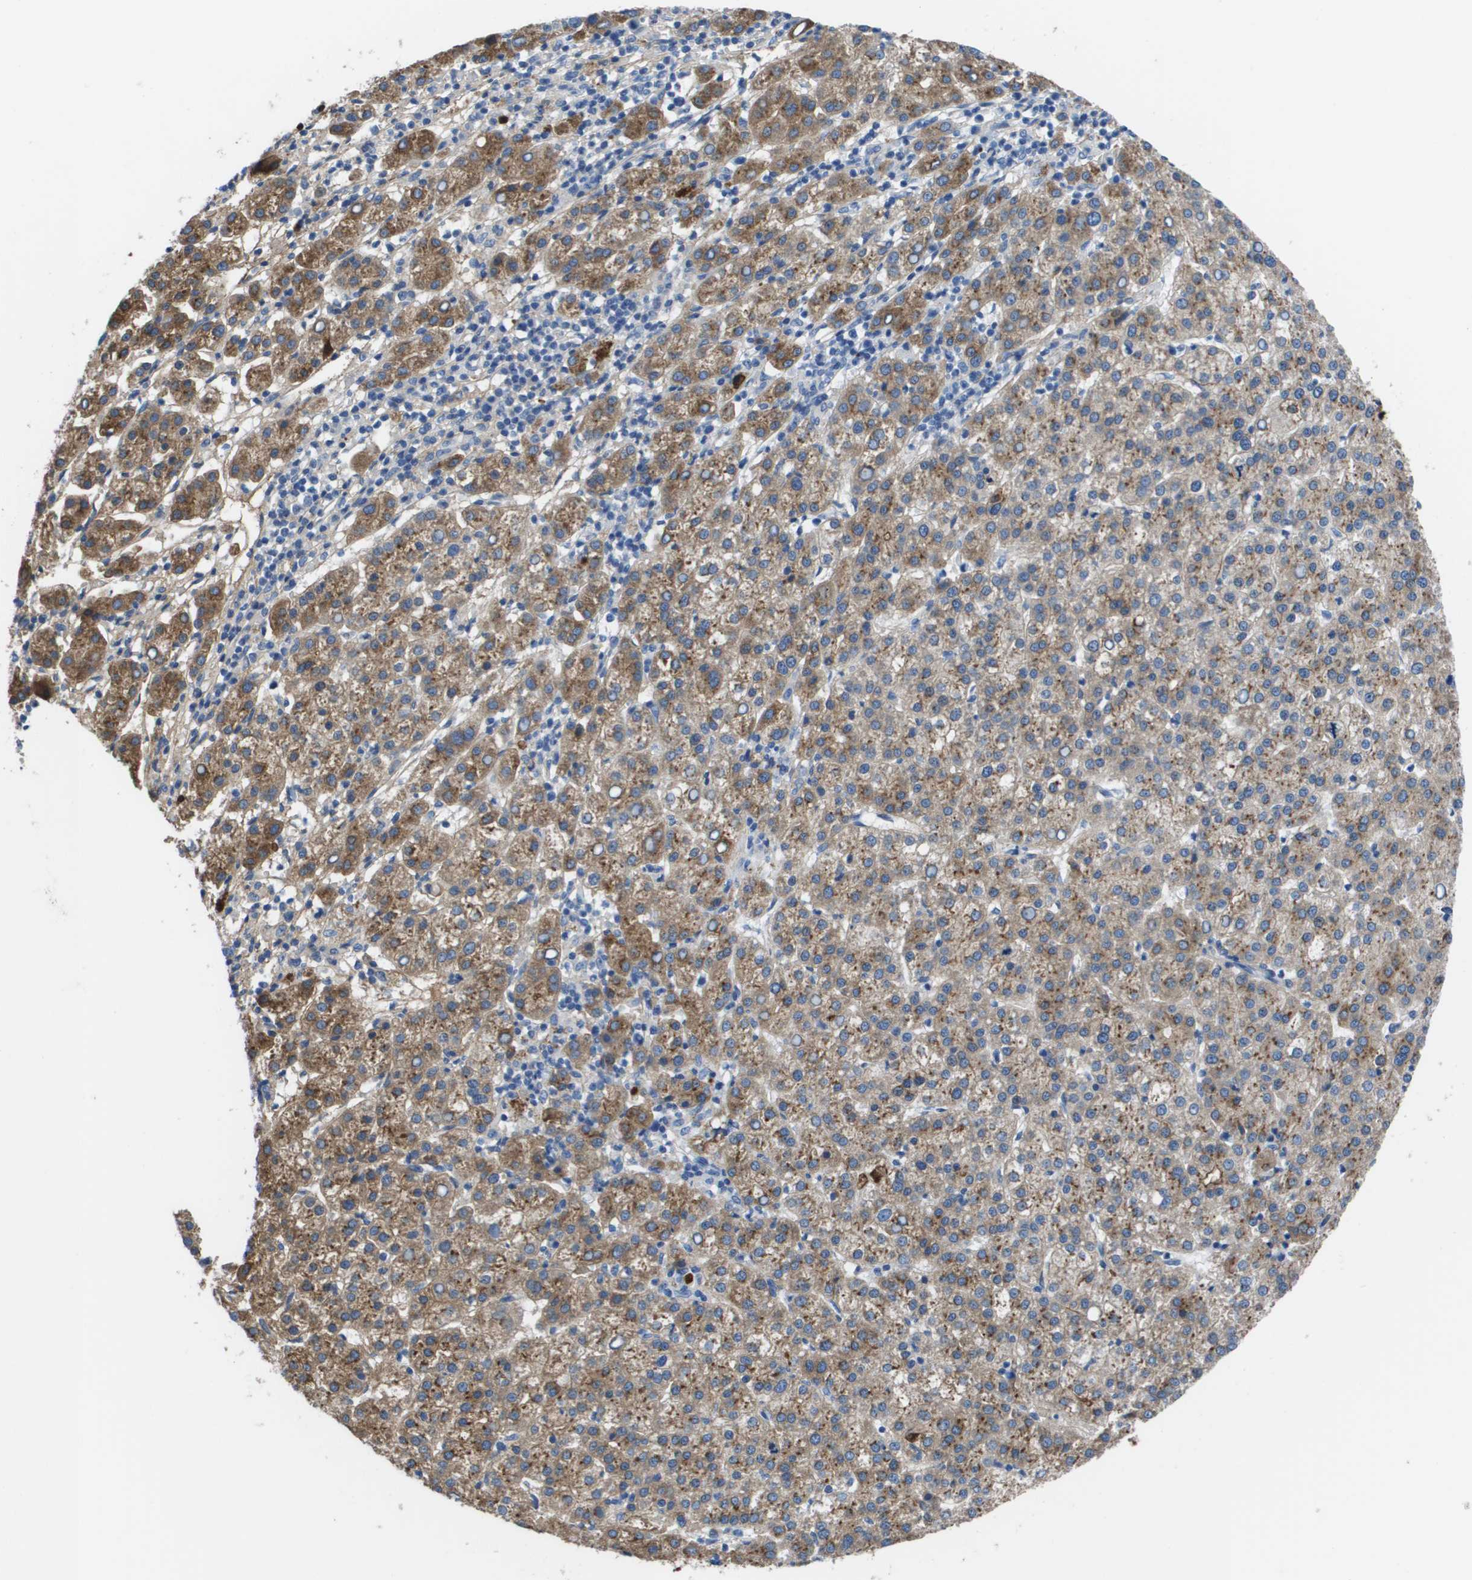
{"staining": {"intensity": "moderate", "quantity": ">75%", "location": "cytoplasmic/membranous"}, "tissue": "liver cancer", "cell_type": "Tumor cells", "image_type": "cancer", "snomed": [{"axis": "morphology", "description": "Carcinoma, Hepatocellular, NOS"}, {"axis": "topography", "description": "Liver"}], "caption": "High-magnification brightfield microscopy of liver cancer (hepatocellular carcinoma) stained with DAB (3,3'-diaminobenzidine) (brown) and counterstained with hematoxylin (blue). tumor cells exhibit moderate cytoplasmic/membranous staining is appreciated in approximately>75% of cells.", "gene": "VTN", "patient": {"sex": "female", "age": 58}}